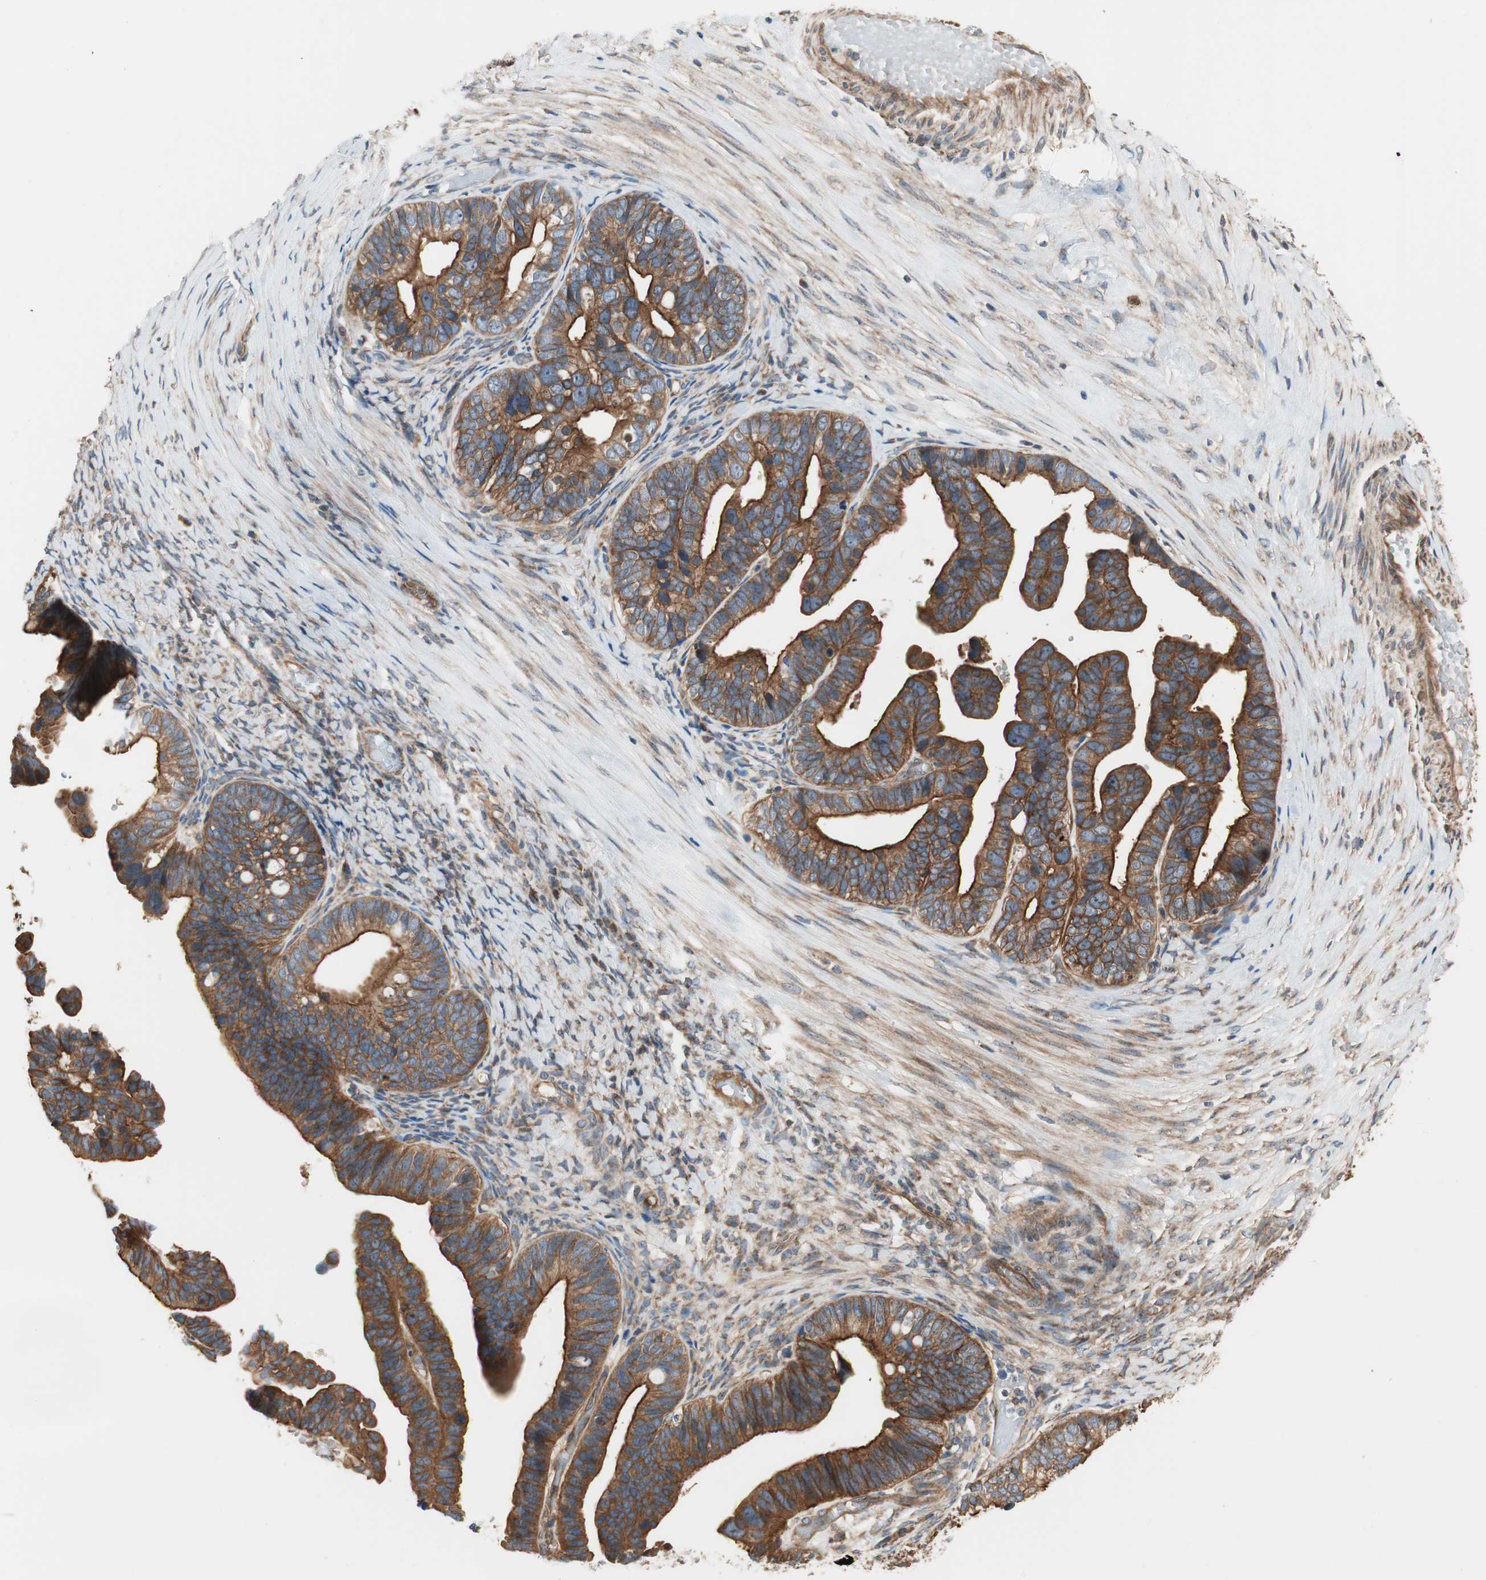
{"staining": {"intensity": "strong", "quantity": ">75%", "location": "cytoplasmic/membranous"}, "tissue": "ovarian cancer", "cell_type": "Tumor cells", "image_type": "cancer", "snomed": [{"axis": "morphology", "description": "Cystadenocarcinoma, serous, NOS"}, {"axis": "topography", "description": "Ovary"}], "caption": "A micrograph of serous cystadenocarcinoma (ovarian) stained for a protein demonstrates strong cytoplasmic/membranous brown staining in tumor cells.", "gene": "CTTNBP2NL", "patient": {"sex": "female", "age": 56}}